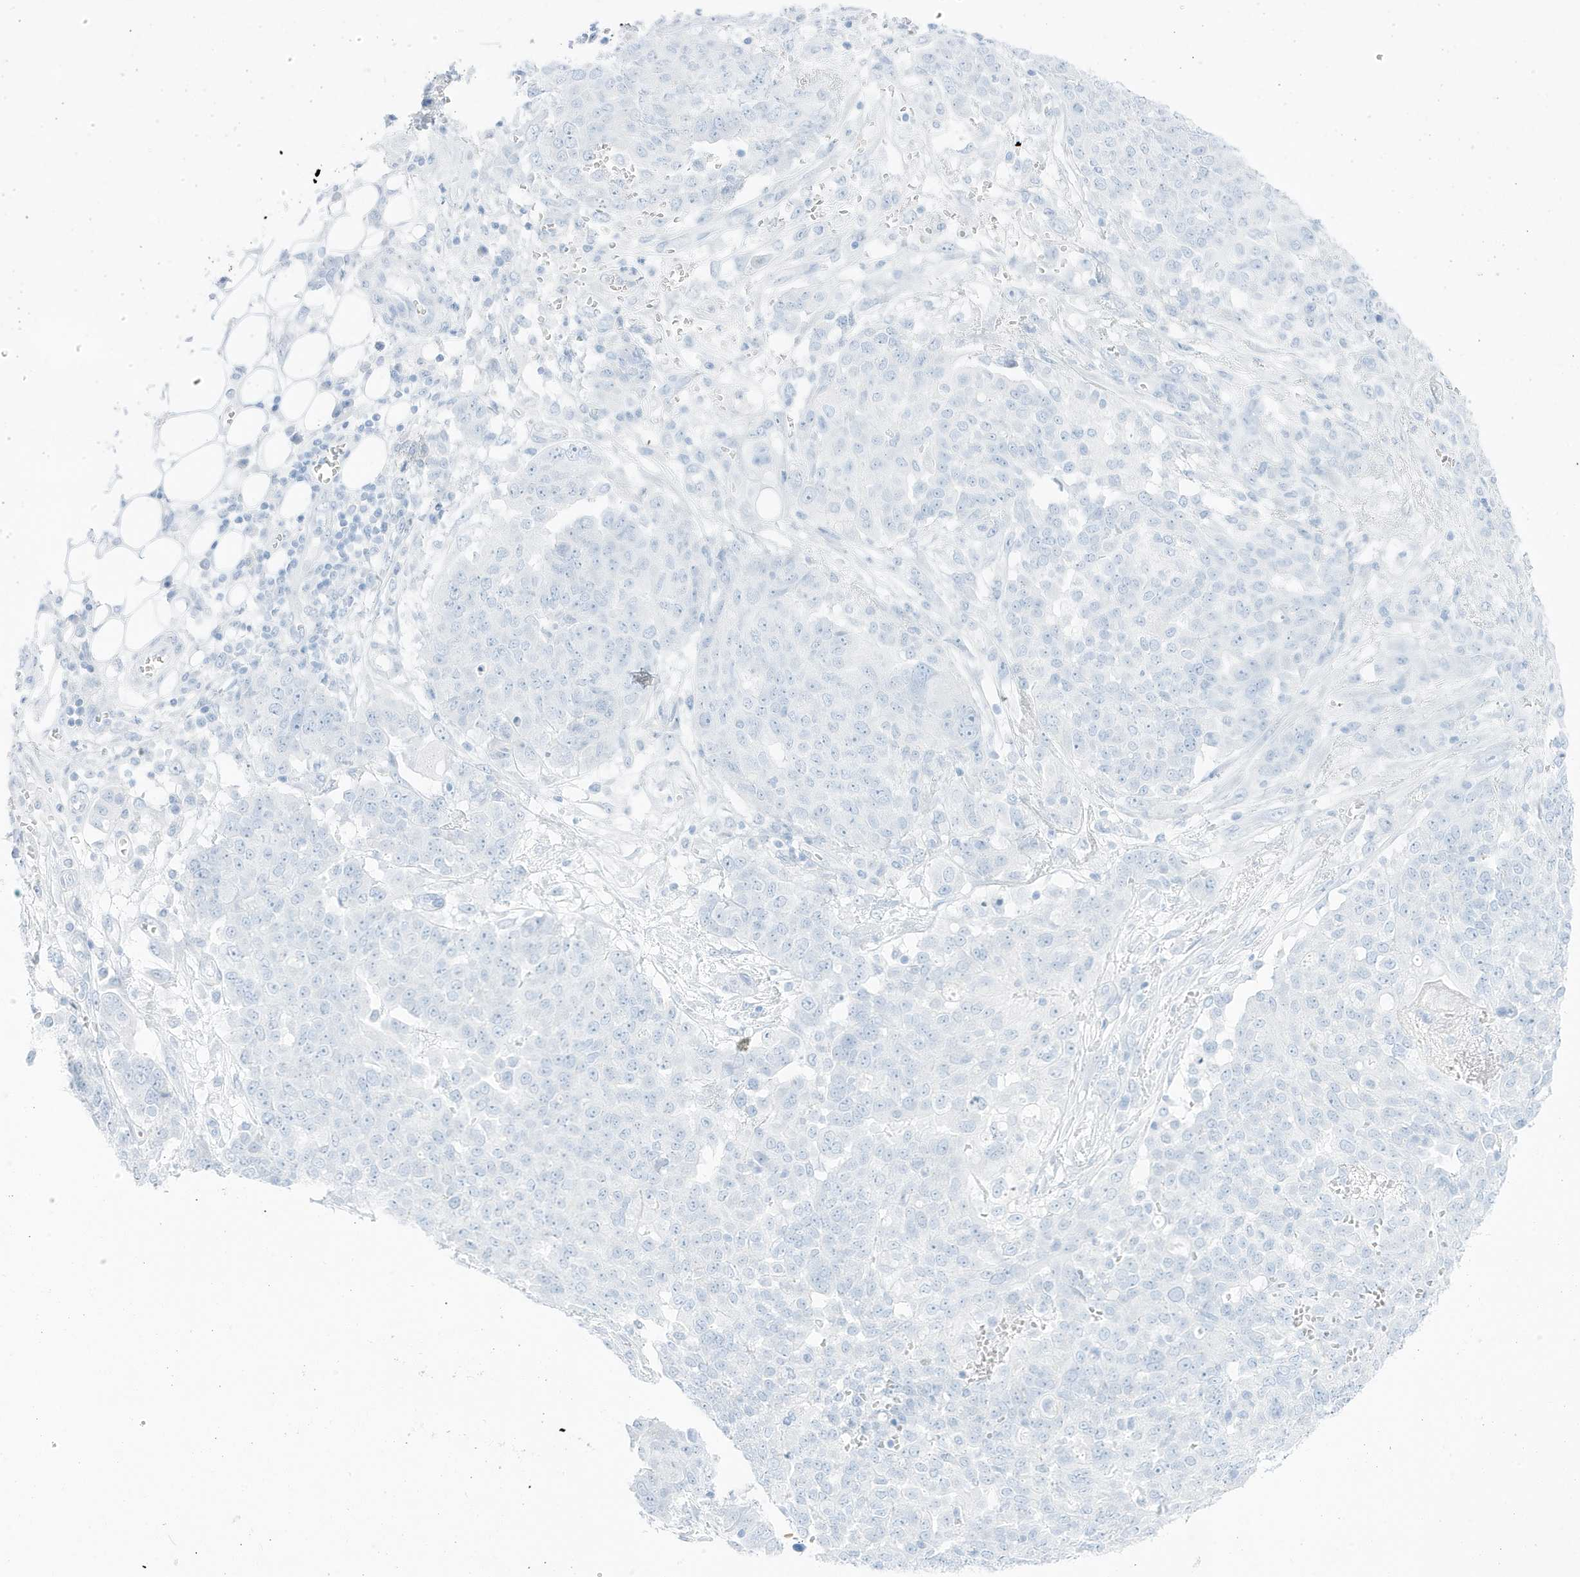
{"staining": {"intensity": "negative", "quantity": "none", "location": "none"}, "tissue": "ovarian cancer", "cell_type": "Tumor cells", "image_type": "cancer", "snomed": [{"axis": "morphology", "description": "Cystadenocarcinoma, serous, NOS"}, {"axis": "topography", "description": "Soft tissue"}, {"axis": "topography", "description": "Ovary"}], "caption": "A photomicrograph of ovarian serous cystadenocarcinoma stained for a protein exhibits no brown staining in tumor cells.", "gene": "SLC22A13", "patient": {"sex": "female", "age": 57}}